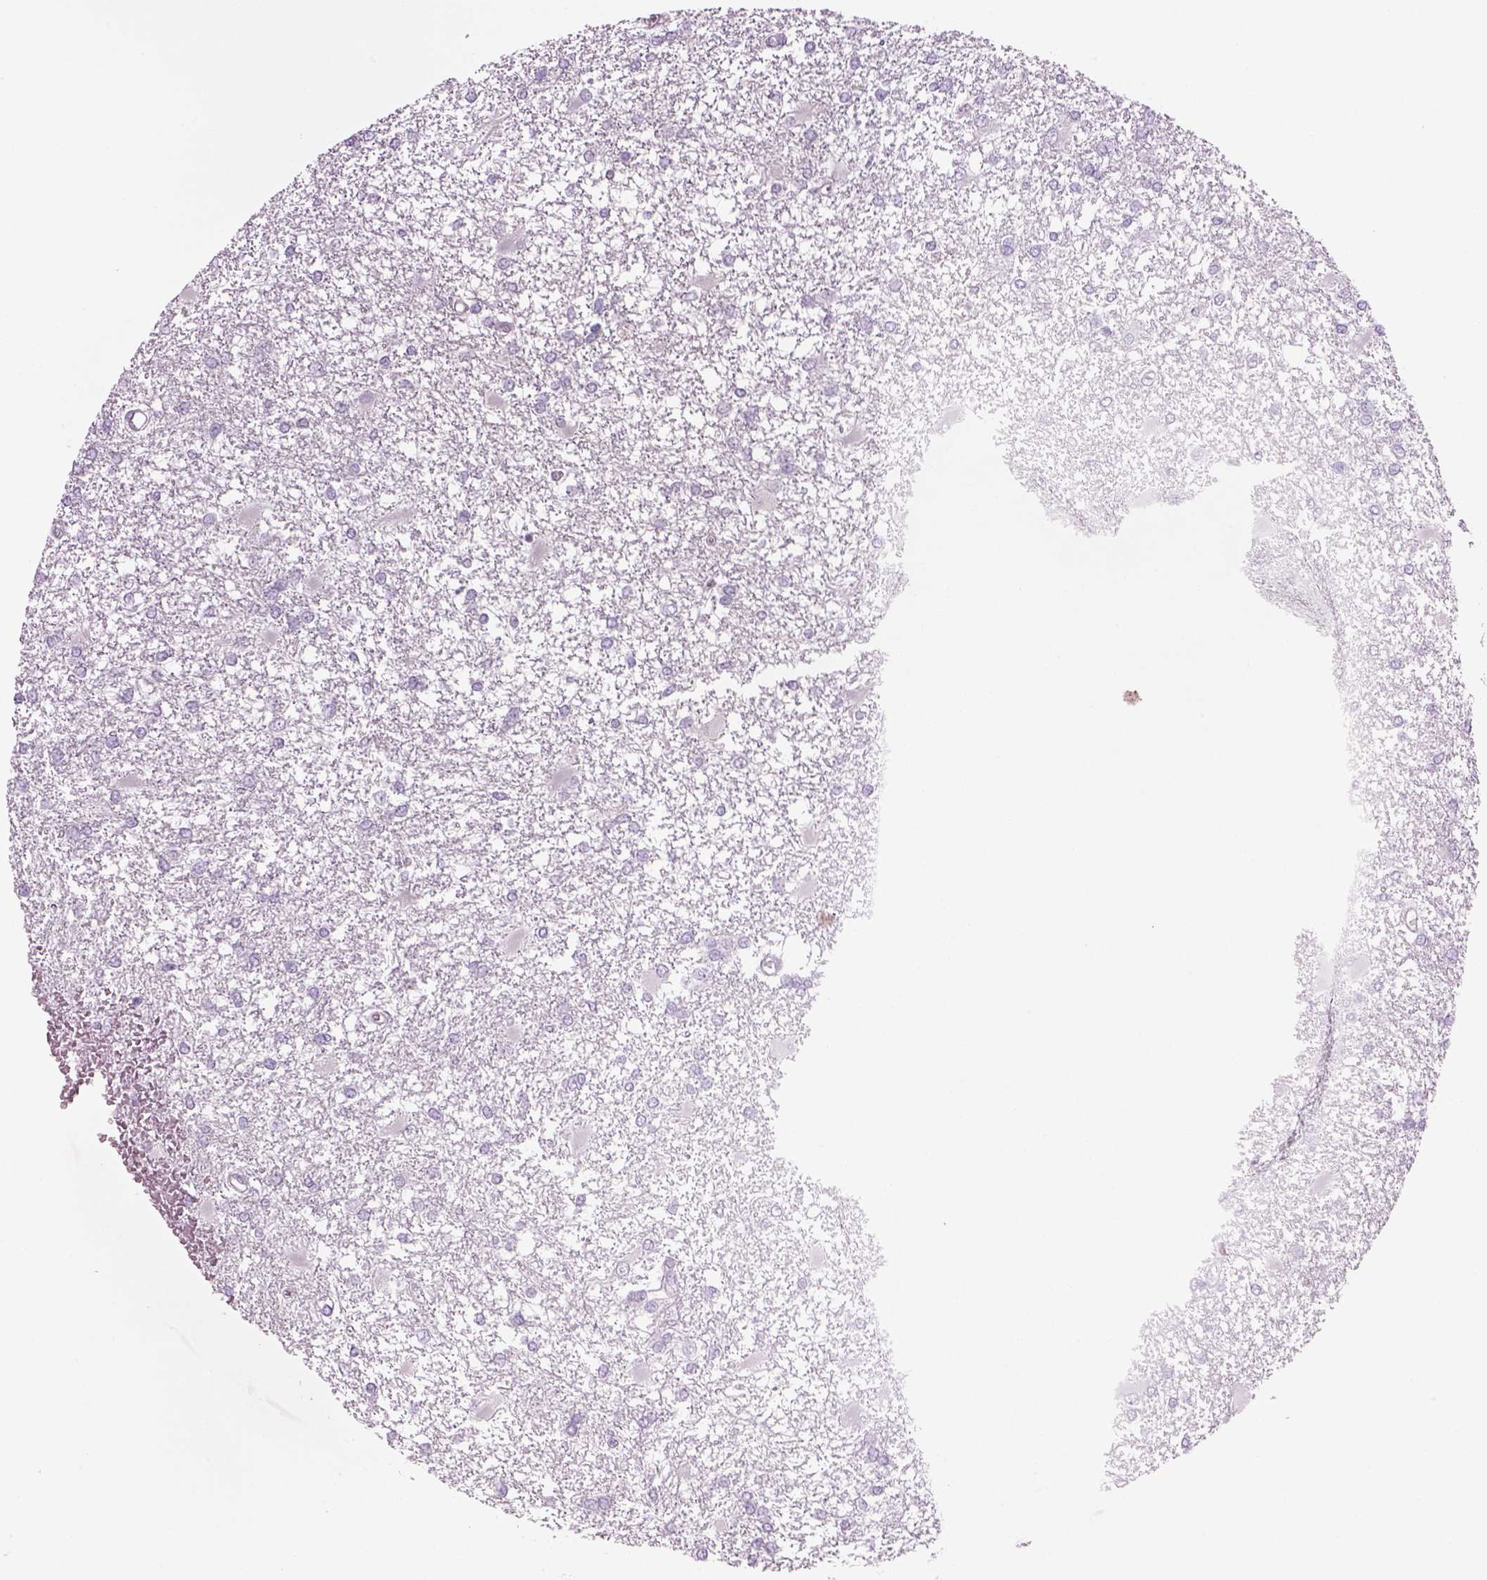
{"staining": {"intensity": "negative", "quantity": "none", "location": "none"}, "tissue": "glioma", "cell_type": "Tumor cells", "image_type": "cancer", "snomed": [{"axis": "morphology", "description": "Glioma, malignant, High grade"}, {"axis": "topography", "description": "Cerebral cortex"}], "caption": "Photomicrograph shows no protein positivity in tumor cells of malignant high-grade glioma tissue.", "gene": "MDH1B", "patient": {"sex": "male", "age": 79}}